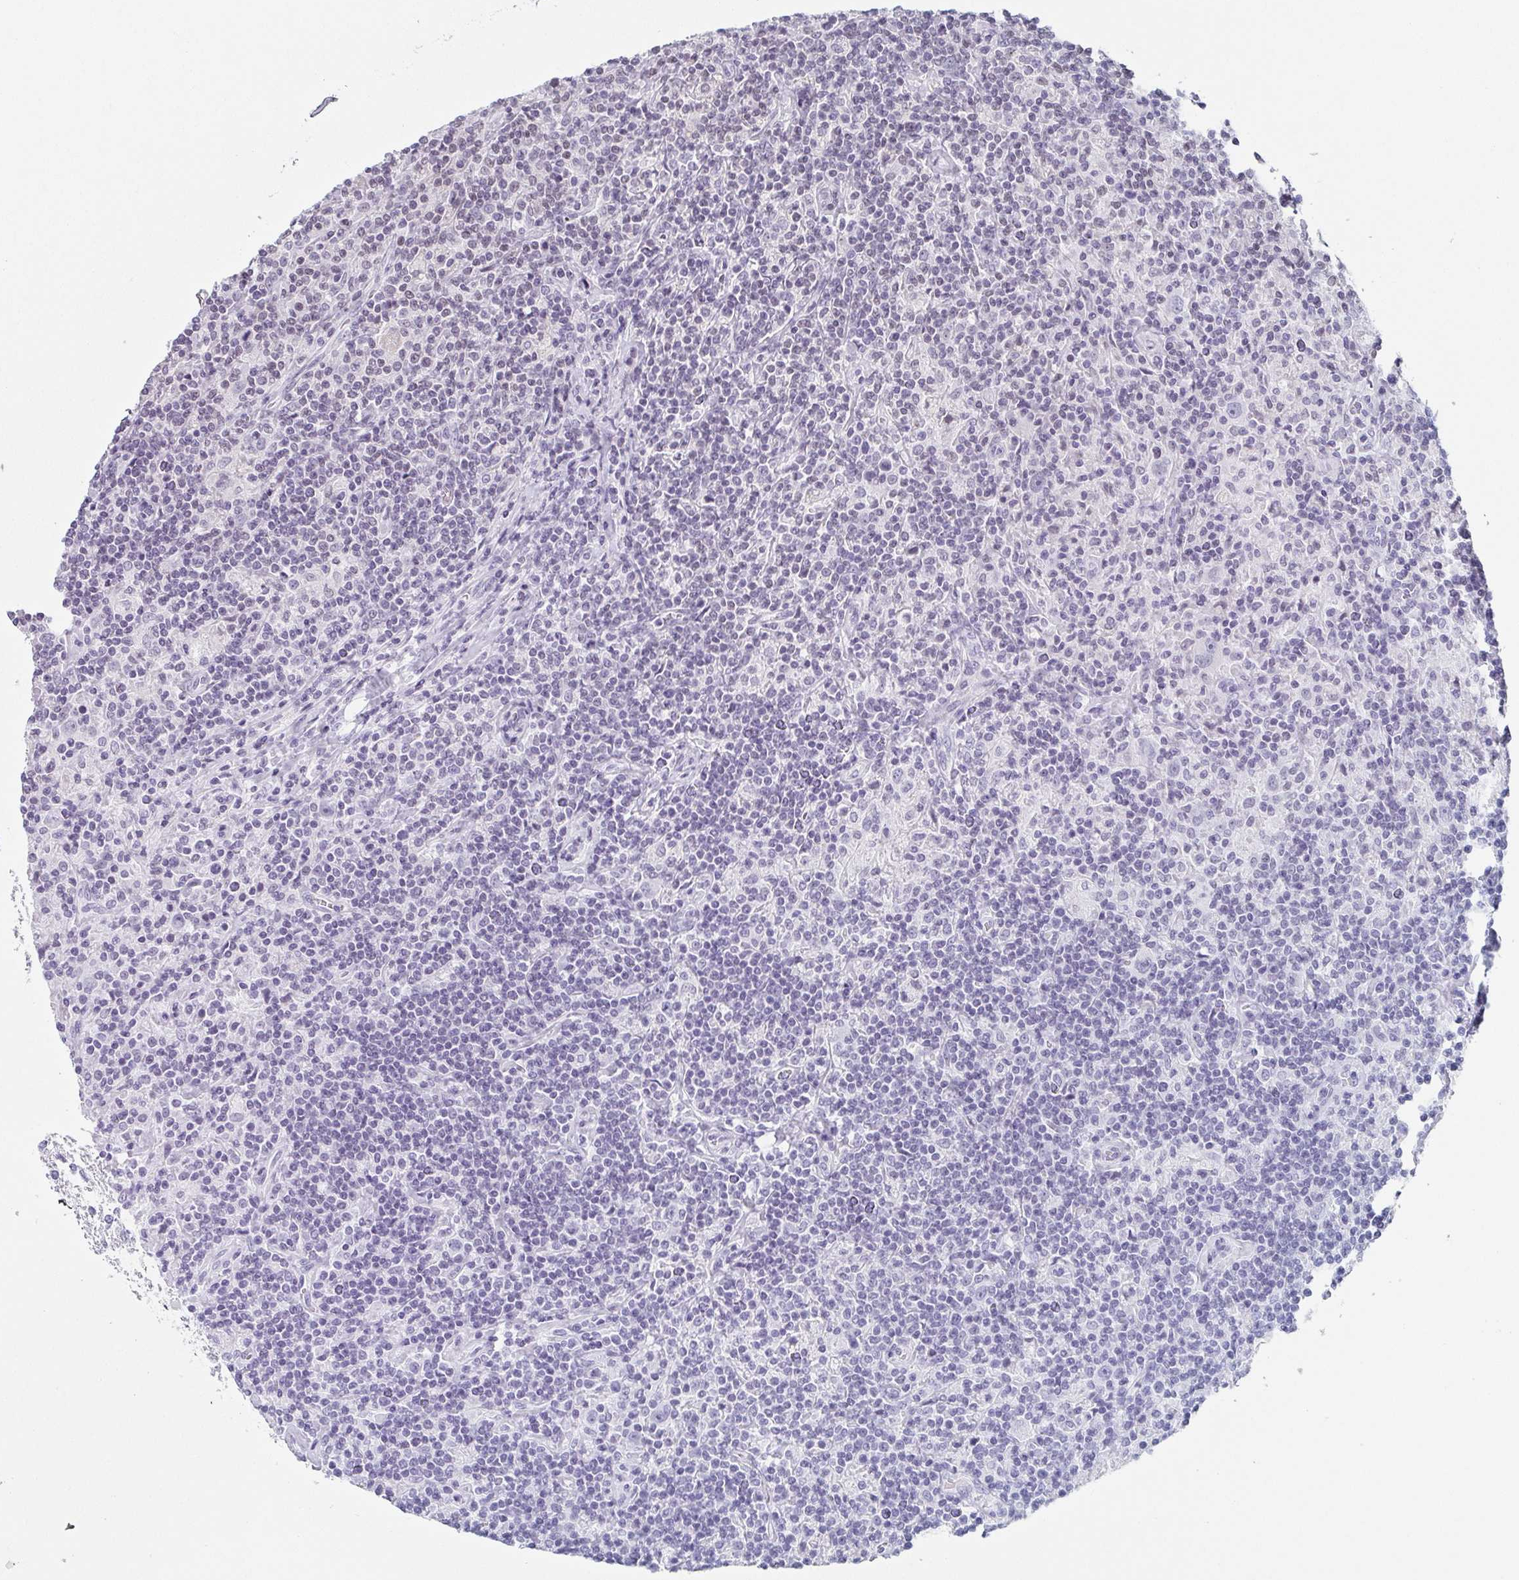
{"staining": {"intensity": "negative", "quantity": "none", "location": "none"}, "tissue": "lymphoma", "cell_type": "Tumor cells", "image_type": "cancer", "snomed": [{"axis": "morphology", "description": "Hodgkin's disease, NOS"}, {"axis": "topography", "description": "Lymph node"}], "caption": "Tumor cells are negative for brown protein staining in Hodgkin's disease.", "gene": "PYCR3", "patient": {"sex": "male", "age": 70}}